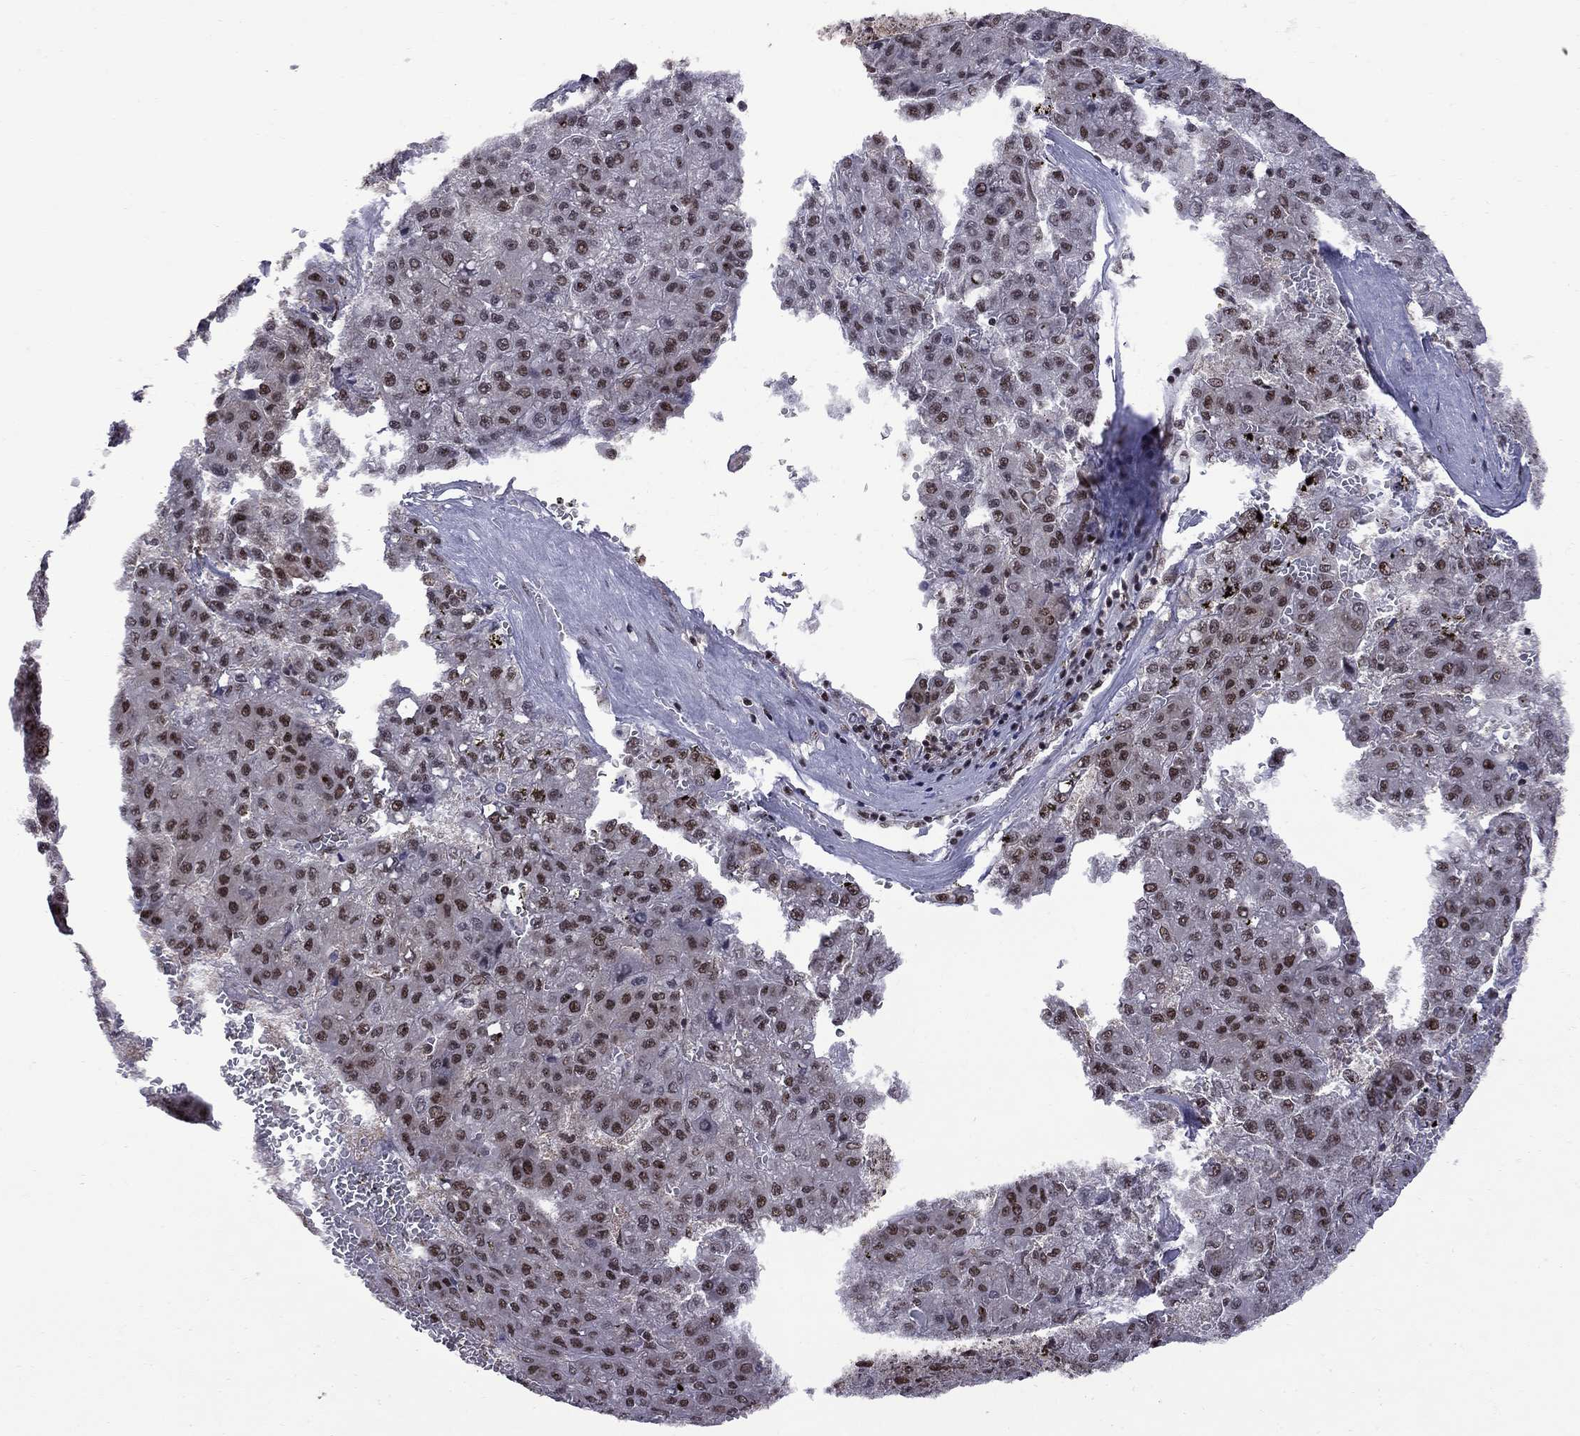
{"staining": {"intensity": "strong", "quantity": "25%-75%", "location": "nuclear"}, "tissue": "liver cancer", "cell_type": "Tumor cells", "image_type": "cancer", "snomed": [{"axis": "morphology", "description": "Carcinoma, Hepatocellular, NOS"}, {"axis": "topography", "description": "Liver"}], "caption": "Strong nuclear staining is identified in approximately 25%-75% of tumor cells in liver cancer.", "gene": "MED25", "patient": {"sex": "male", "age": 70}}